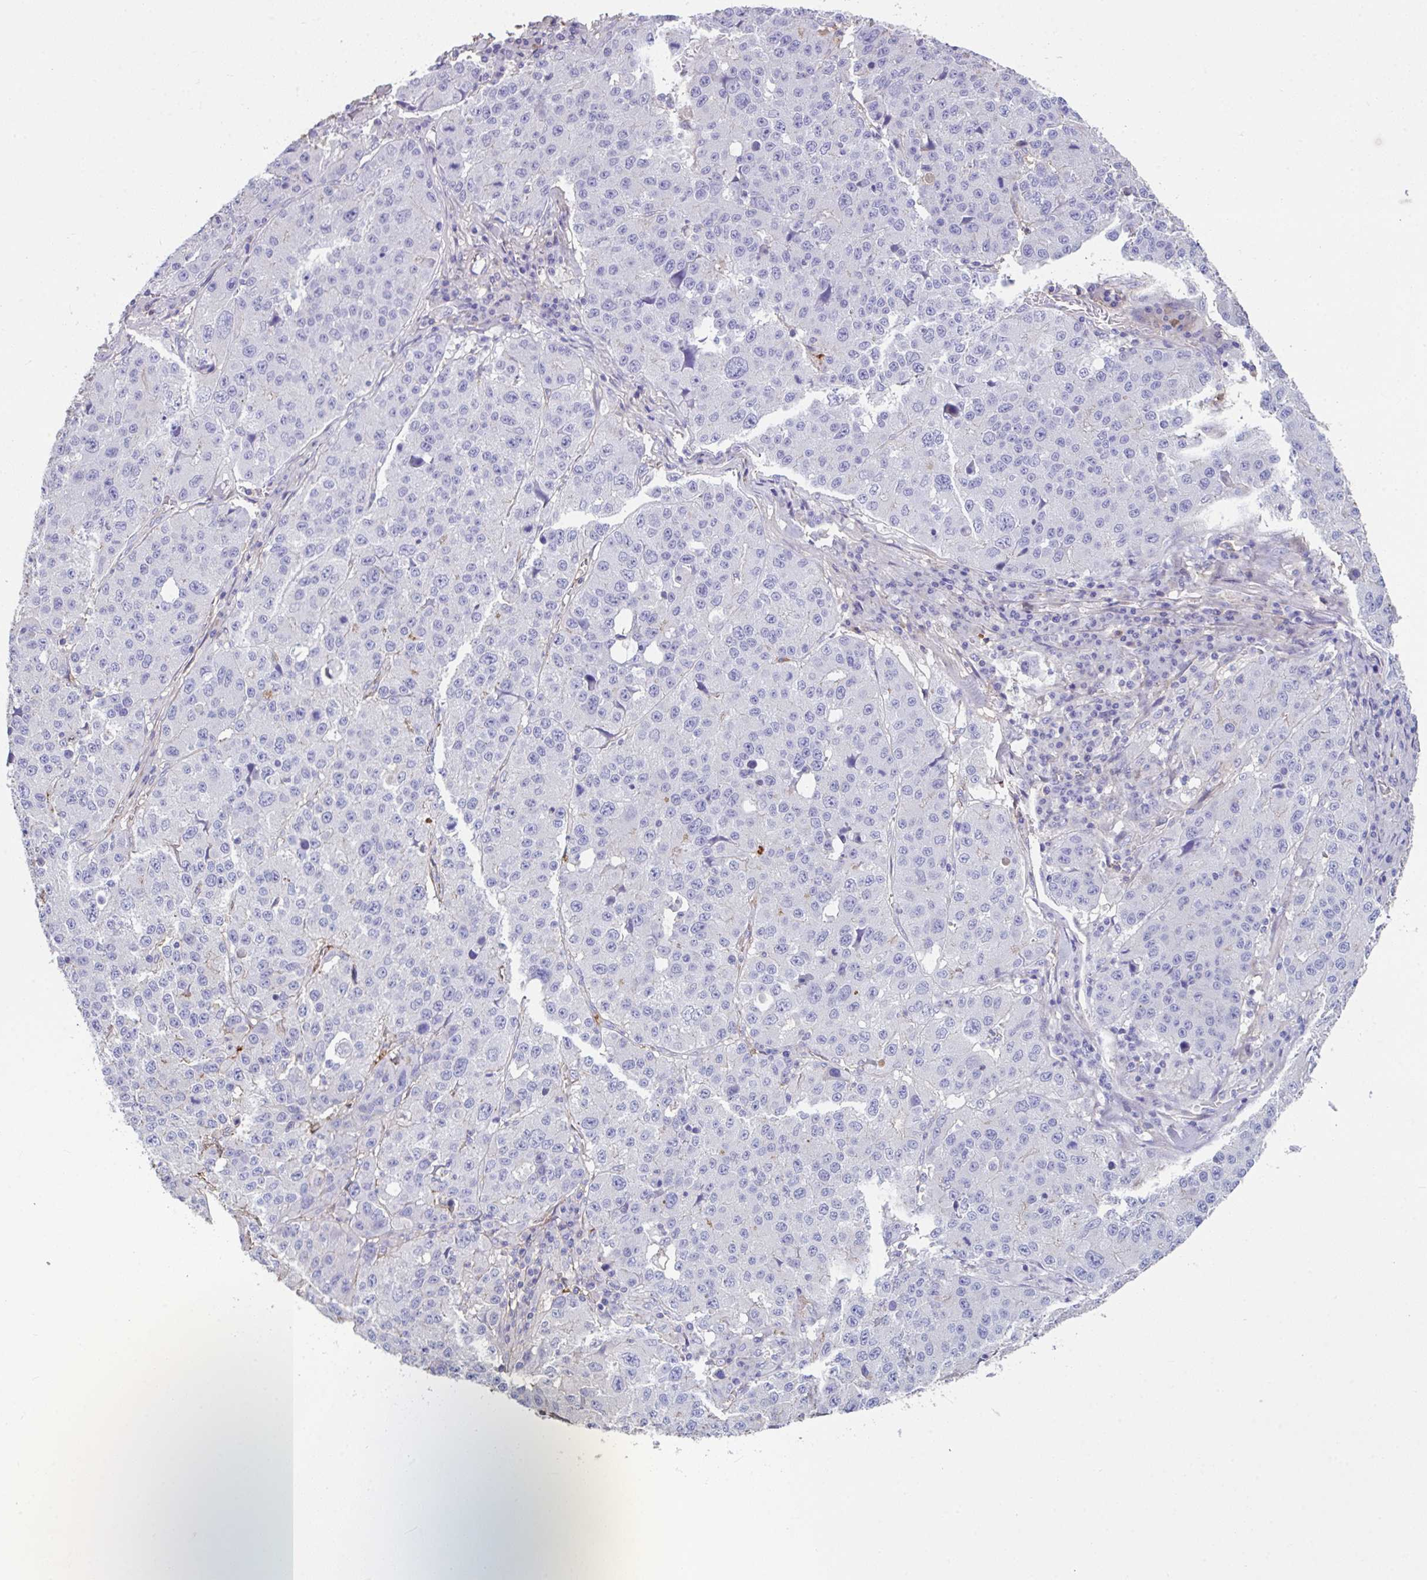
{"staining": {"intensity": "negative", "quantity": "none", "location": "none"}, "tissue": "stomach cancer", "cell_type": "Tumor cells", "image_type": "cancer", "snomed": [{"axis": "morphology", "description": "Adenocarcinoma, NOS"}, {"axis": "topography", "description": "Stomach"}], "caption": "Stomach cancer was stained to show a protein in brown. There is no significant staining in tumor cells.", "gene": "ZNF813", "patient": {"sex": "male", "age": 71}}